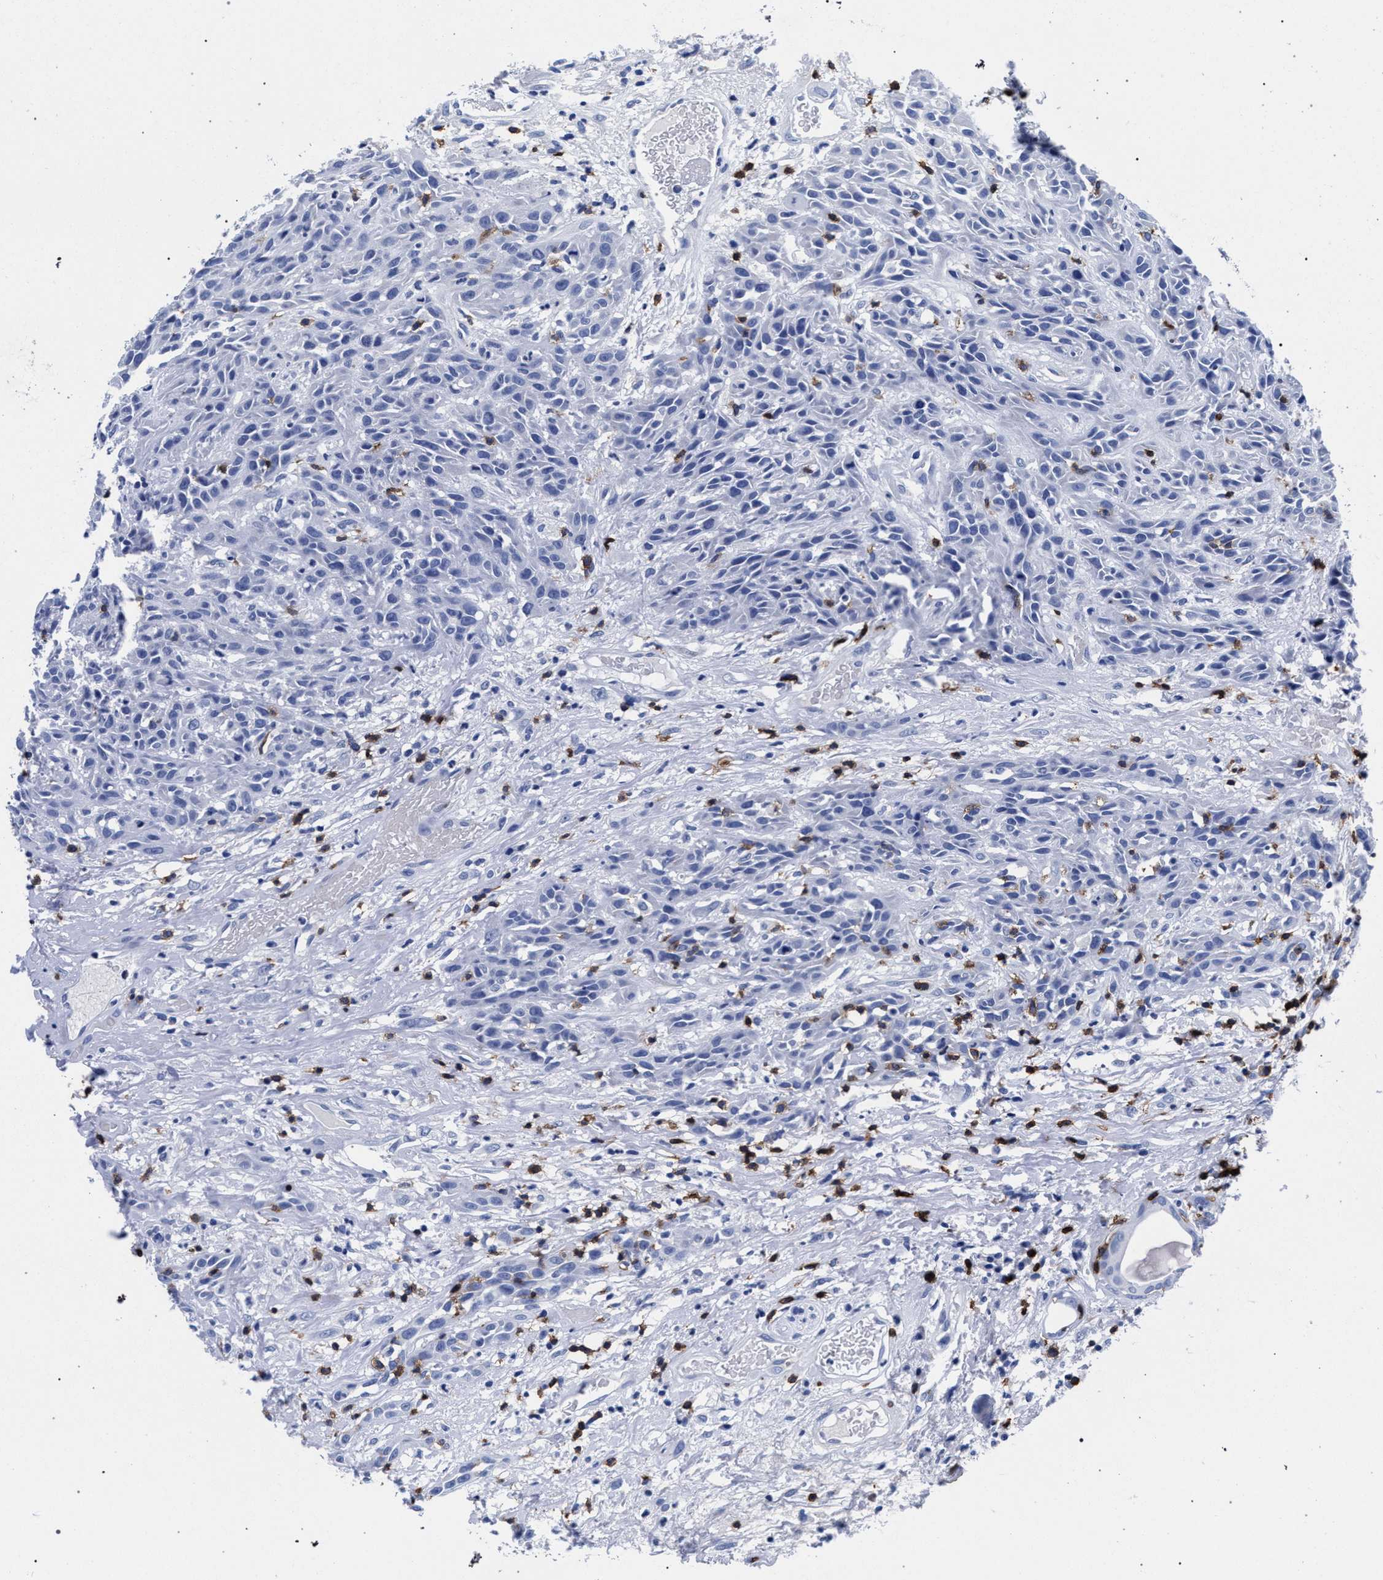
{"staining": {"intensity": "negative", "quantity": "none", "location": "none"}, "tissue": "head and neck cancer", "cell_type": "Tumor cells", "image_type": "cancer", "snomed": [{"axis": "morphology", "description": "Normal tissue, NOS"}, {"axis": "morphology", "description": "Squamous cell carcinoma, NOS"}, {"axis": "topography", "description": "Cartilage tissue"}, {"axis": "topography", "description": "Head-Neck"}], "caption": "DAB immunohistochemical staining of human head and neck cancer (squamous cell carcinoma) shows no significant positivity in tumor cells. Nuclei are stained in blue.", "gene": "KLRK1", "patient": {"sex": "male", "age": 62}}